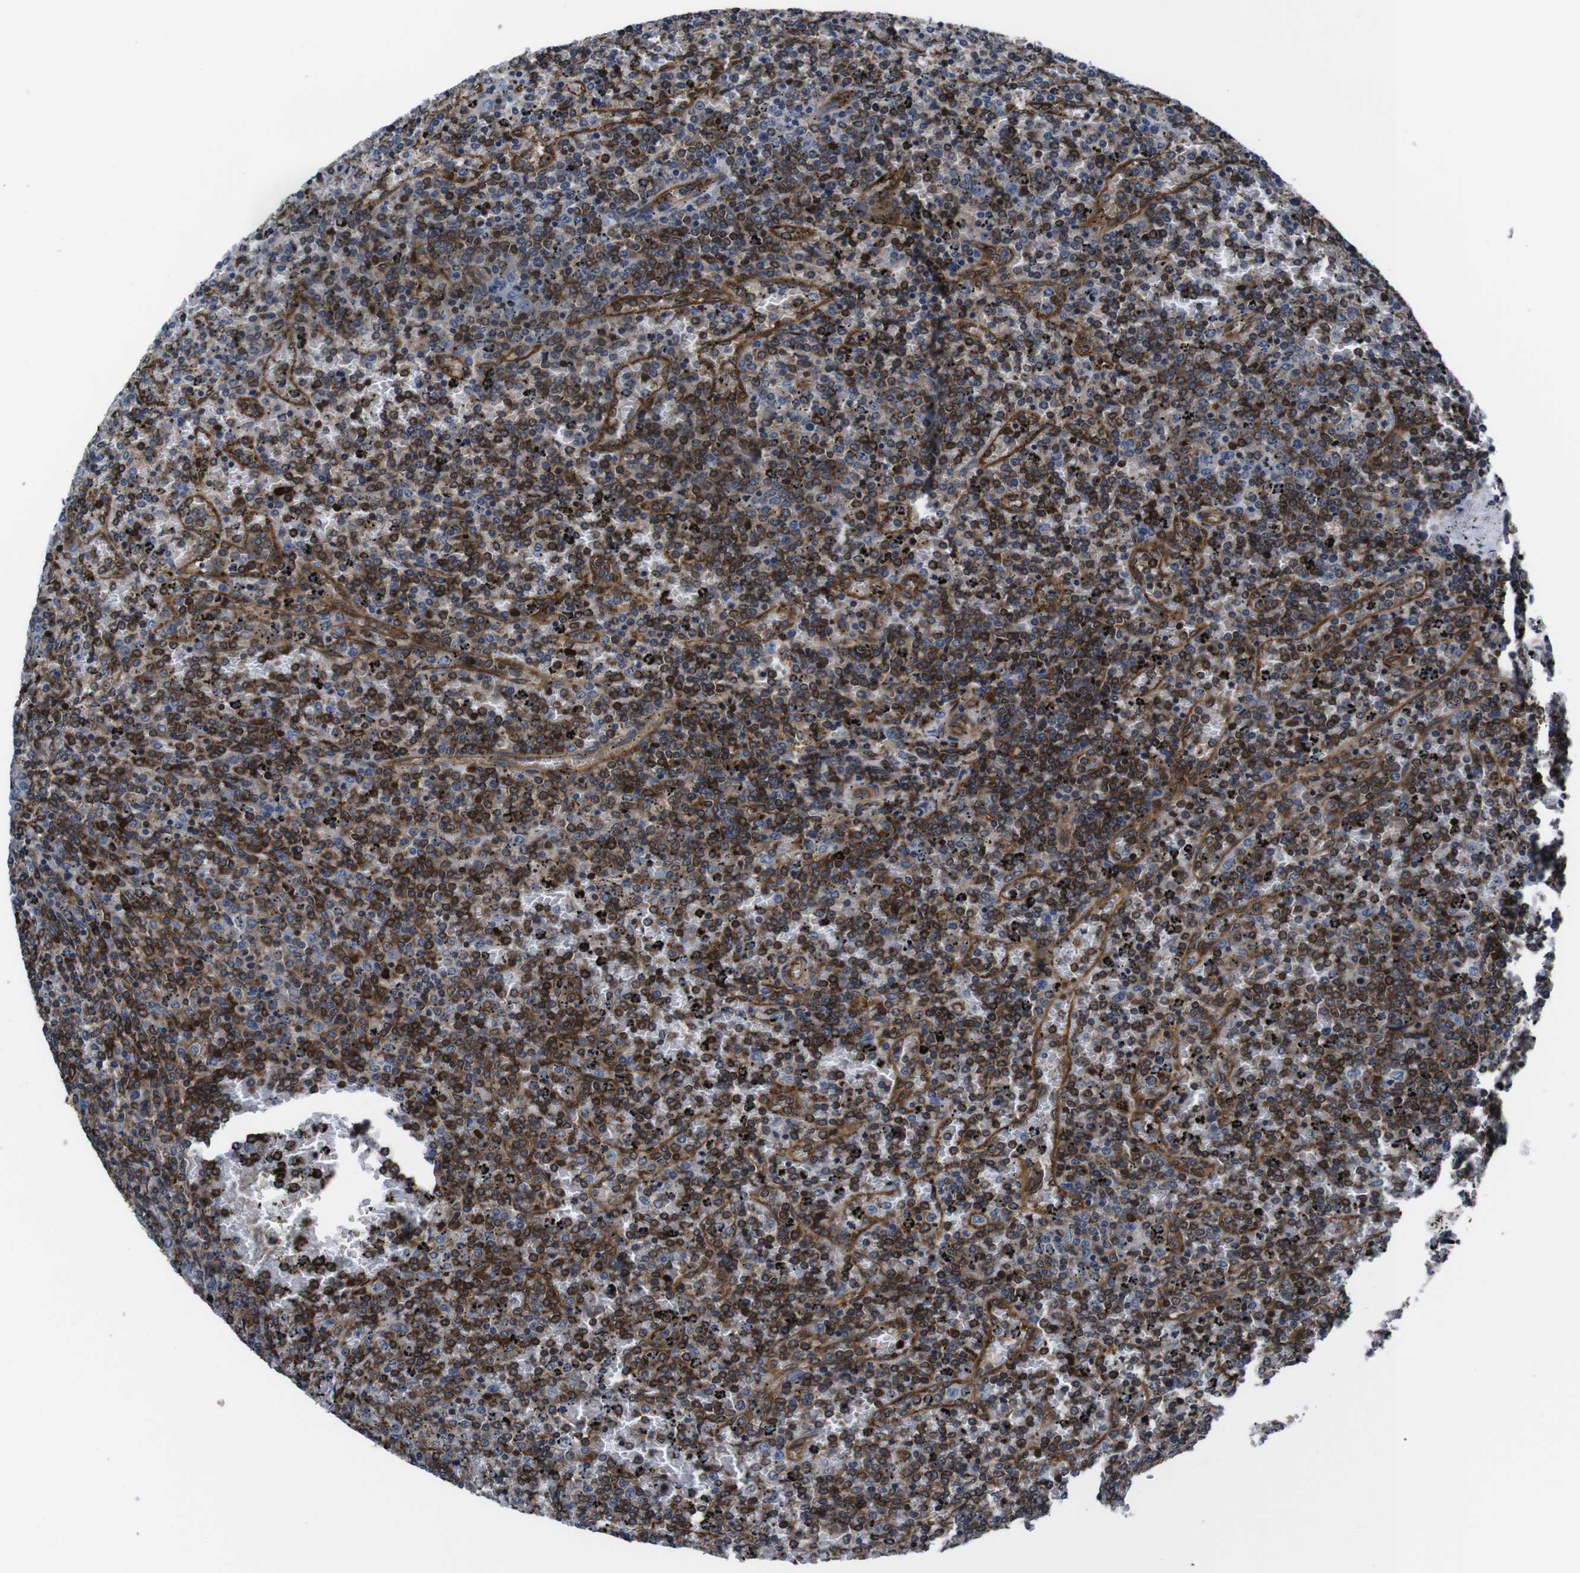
{"staining": {"intensity": "strong", "quantity": ">75%", "location": "cytoplasmic/membranous"}, "tissue": "lymphoma", "cell_type": "Tumor cells", "image_type": "cancer", "snomed": [{"axis": "morphology", "description": "Malignant lymphoma, non-Hodgkin's type, Low grade"}, {"axis": "topography", "description": "Spleen"}], "caption": "Immunohistochemistry (IHC) histopathology image of human lymphoma stained for a protein (brown), which demonstrates high levels of strong cytoplasmic/membranous staining in about >75% of tumor cells.", "gene": "EIF4A2", "patient": {"sex": "female", "age": 77}}